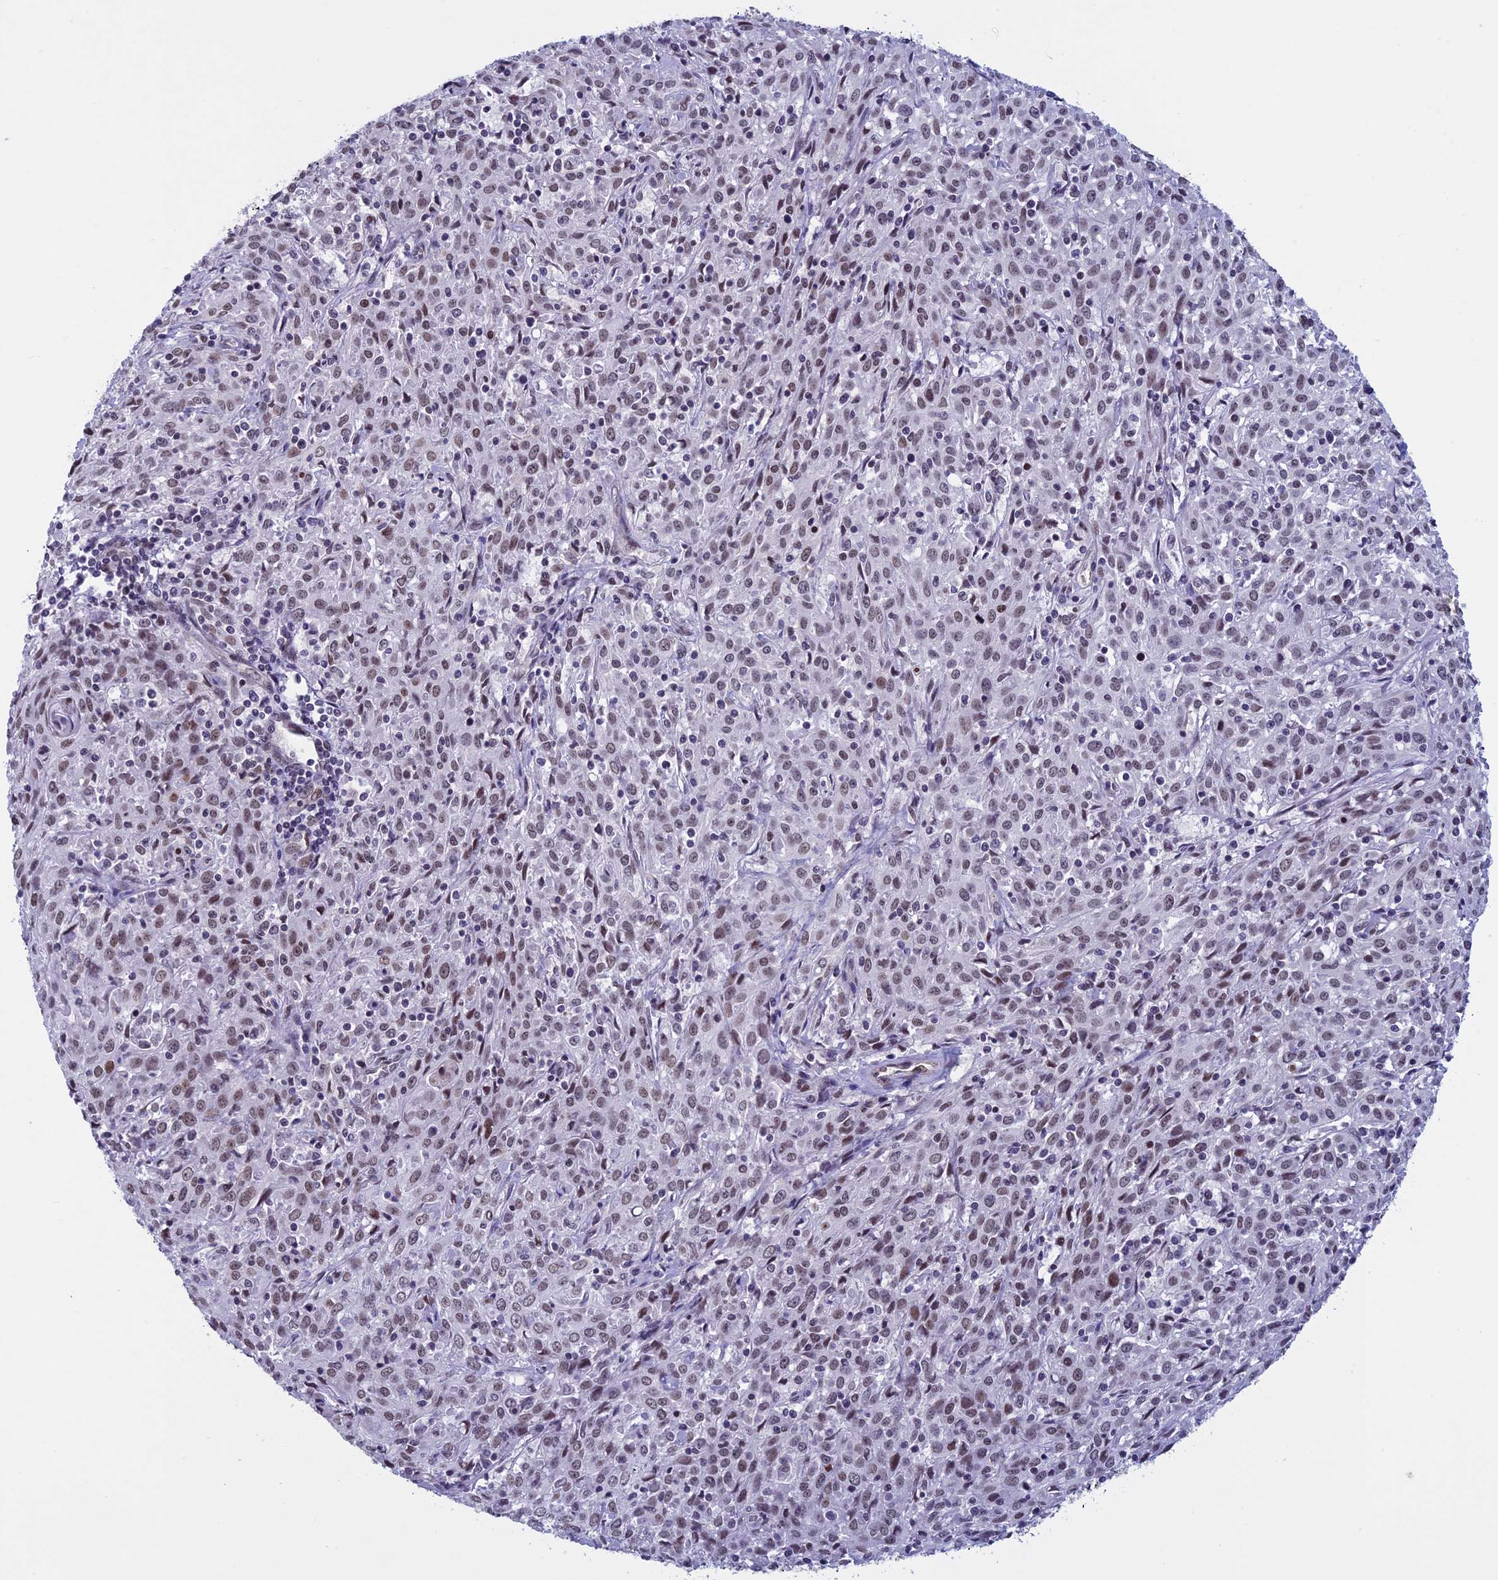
{"staining": {"intensity": "weak", "quantity": ">75%", "location": "nuclear"}, "tissue": "cervical cancer", "cell_type": "Tumor cells", "image_type": "cancer", "snomed": [{"axis": "morphology", "description": "Squamous cell carcinoma, NOS"}, {"axis": "topography", "description": "Cervix"}], "caption": "The image demonstrates staining of cervical cancer, revealing weak nuclear protein positivity (brown color) within tumor cells.", "gene": "NIPBL", "patient": {"sex": "female", "age": 57}}